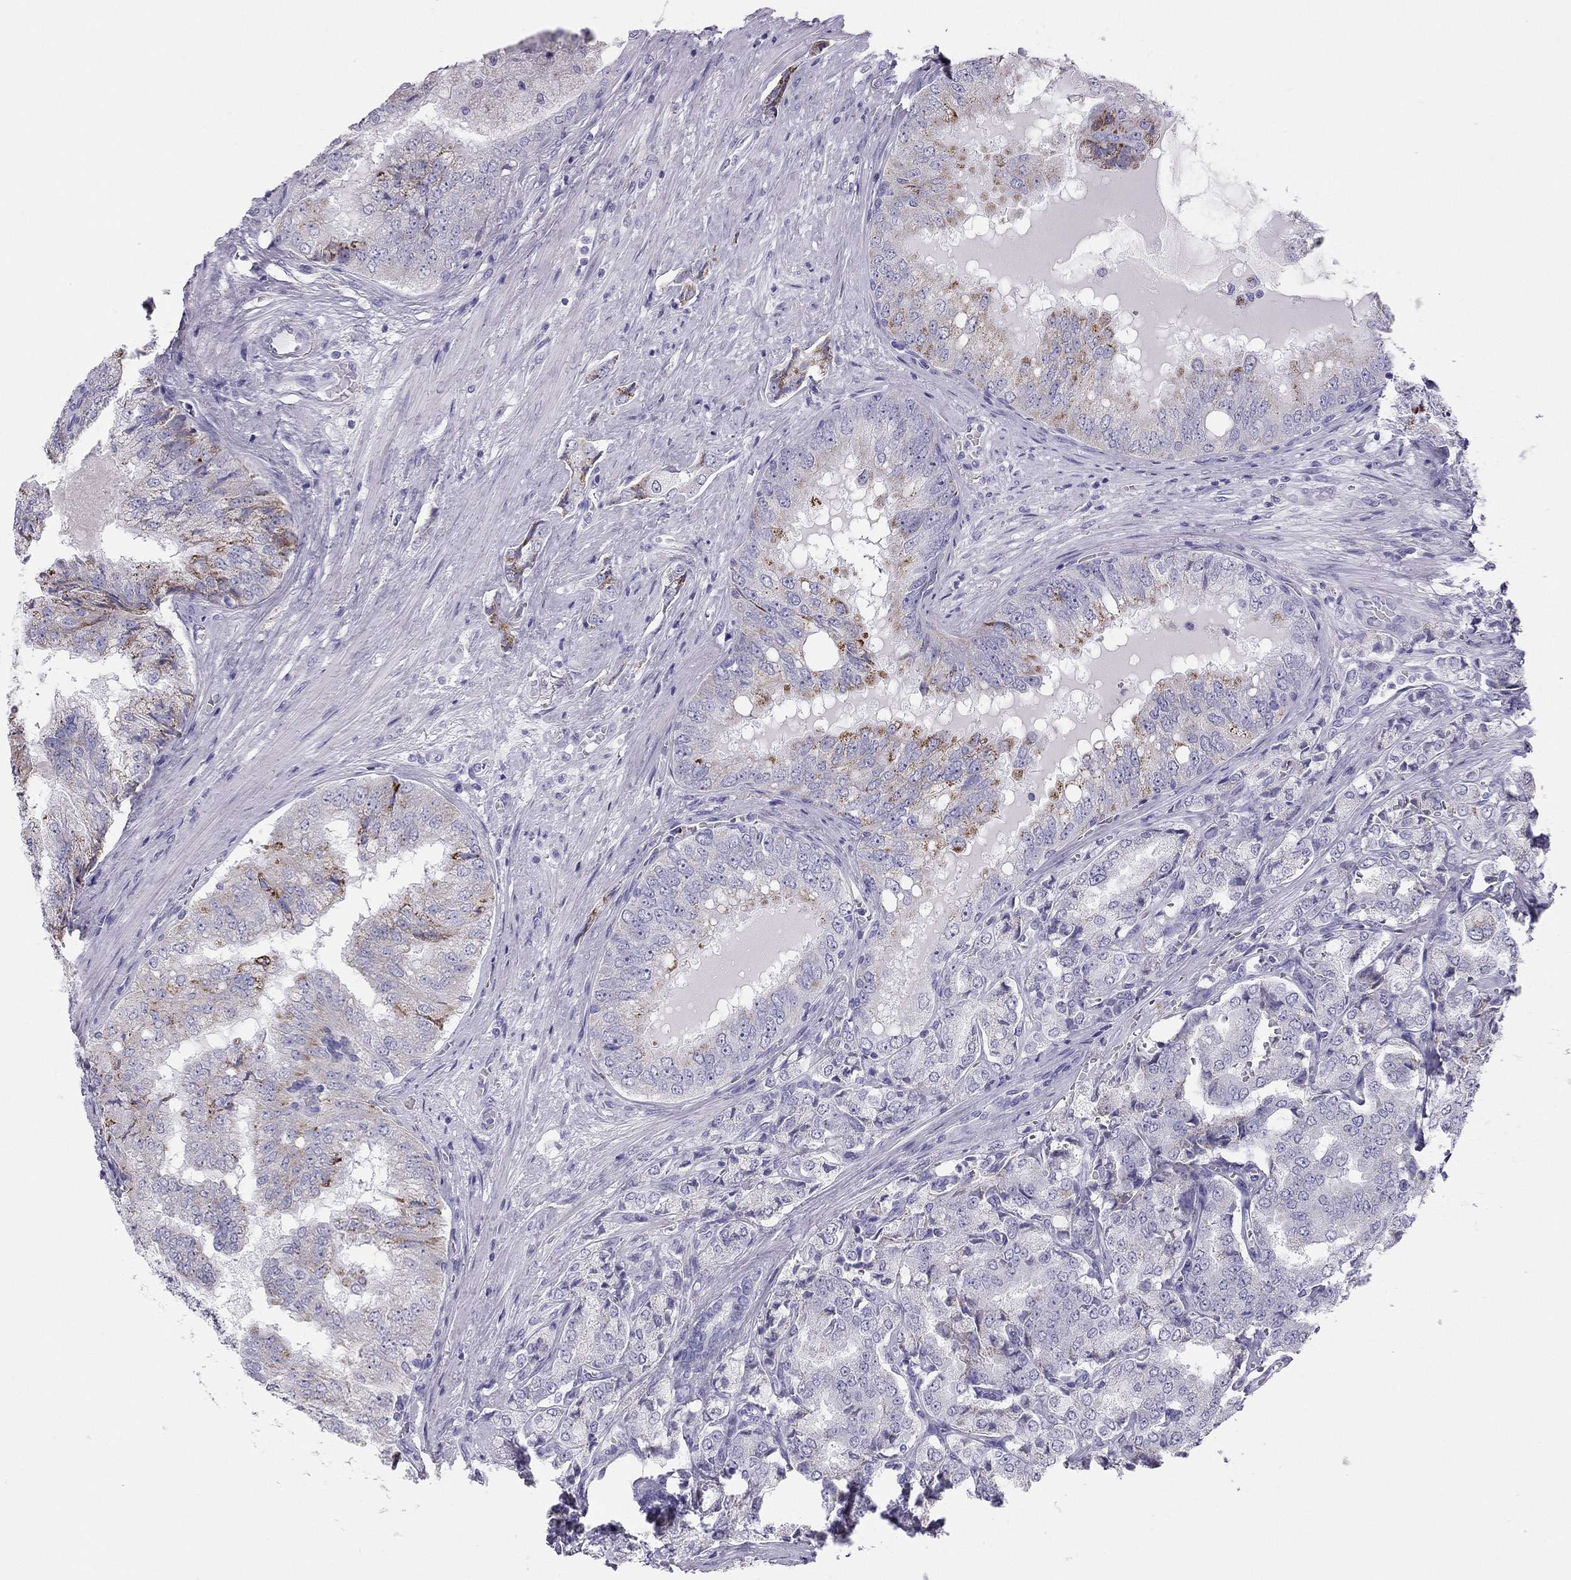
{"staining": {"intensity": "negative", "quantity": "none", "location": "none"}, "tissue": "prostate cancer", "cell_type": "Tumor cells", "image_type": "cancer", "snomed": [{"axis": "morphology", "description": "Adenocarcinoma, NOS"}, {"axis": "topography", "description": "Prostate"}], "caption": "Immunohistochemical staining of prostate adenocarcinoma demonstrates no significant staining in tumor cells.", "gene": "TRPM3", "patient": {"sex": "male", "age": 65}}